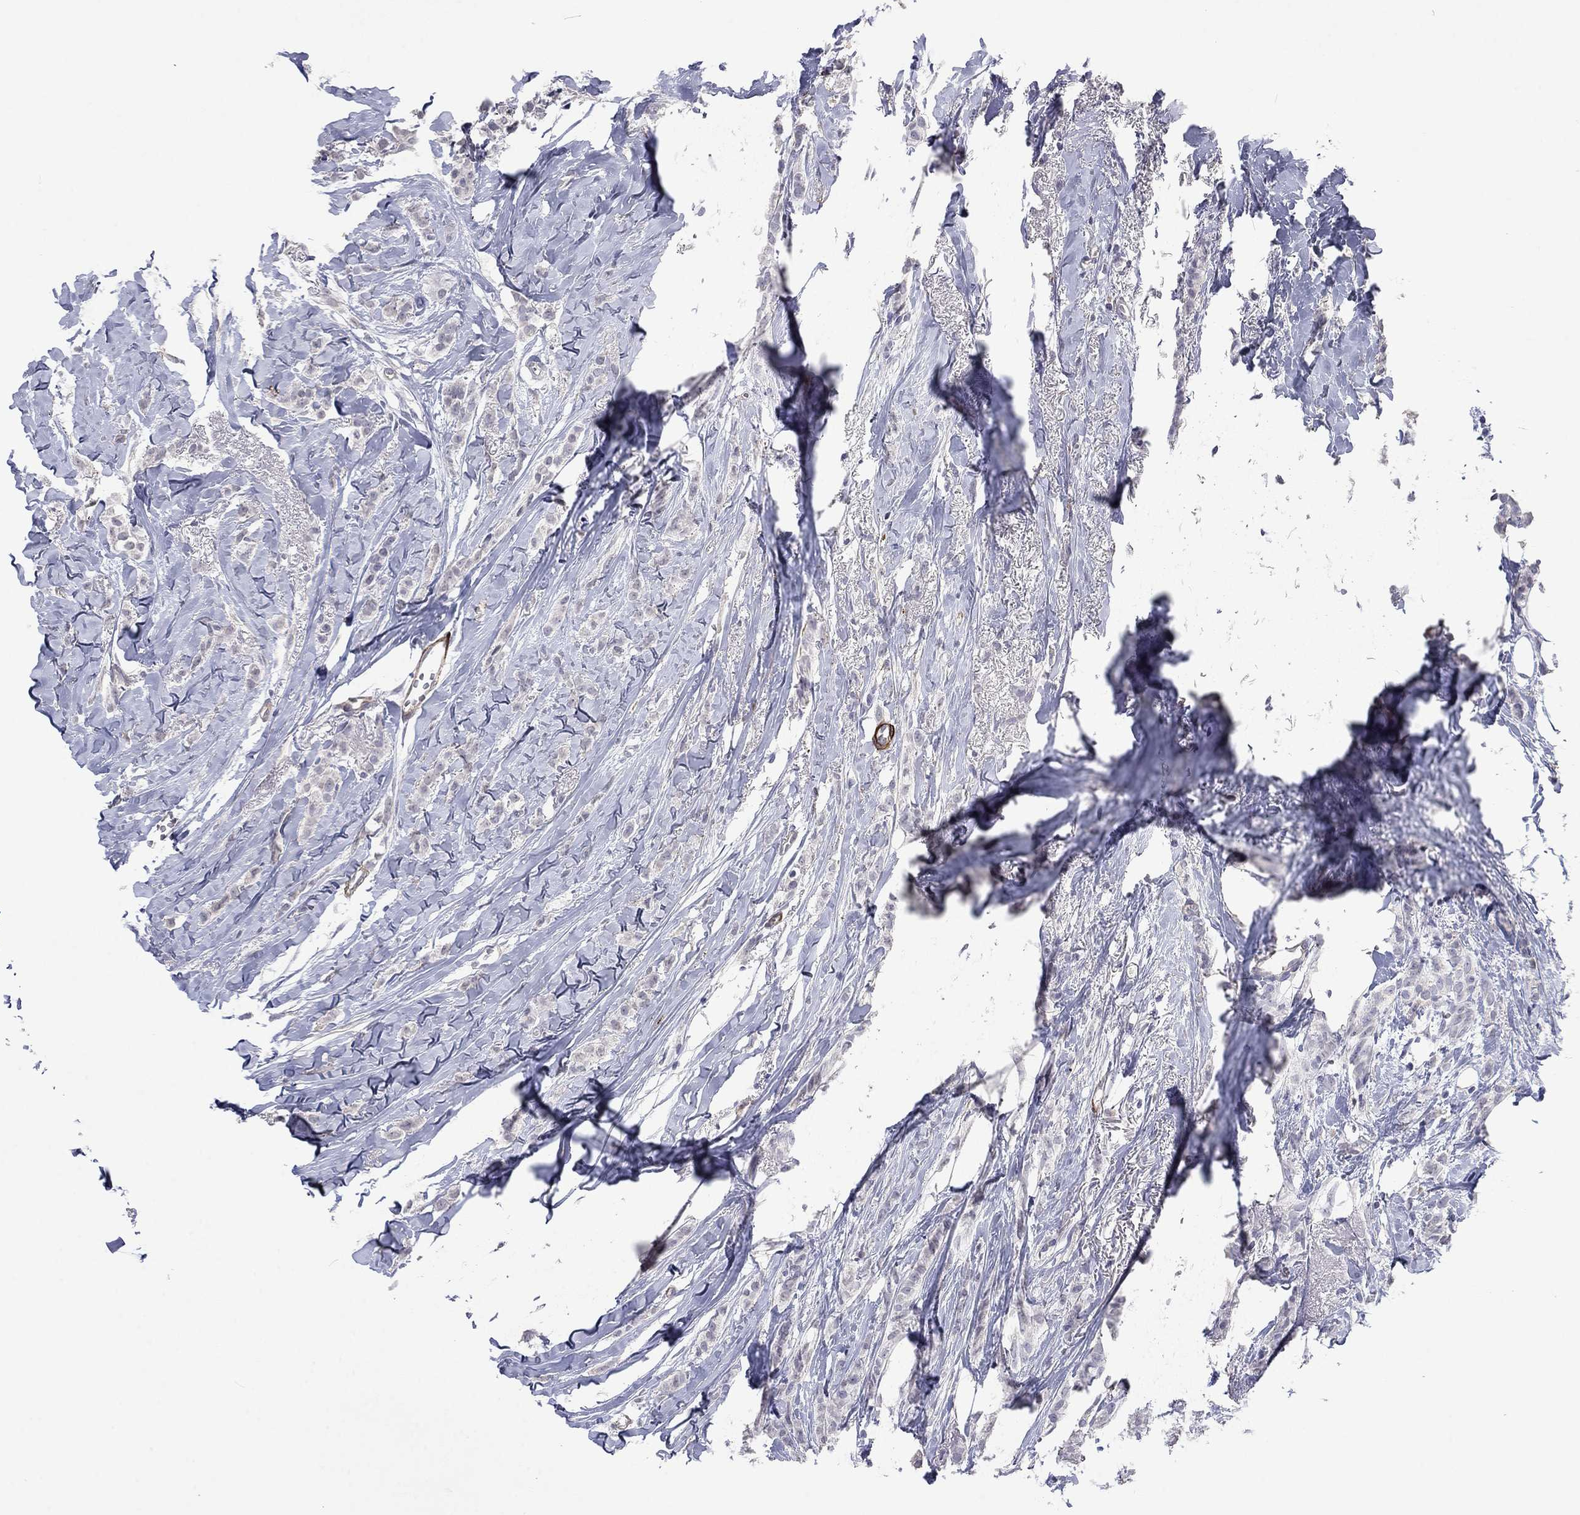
{"staining": {"intensity": "negative", "quantity": "none", "location": "none"}, "tissue": "breast cancer", "cell_type": "Tumor cells", "image_type": "cancer", "snomed": [{"axis": "morphology", "description": "Duct carcinoma"}, {"axis": "topography", "description": "Breast"}], "caption": "Tumor cells are negative for brown protein staining in breast cancer (intraductal carcinoma). (DAB (3,3'-diaminobenzidine) immunohistochemistry (IHC) with hematoxylin counter stain).", "gene": "IP6K3", "patient": {"sex": "female", "age": 85}}